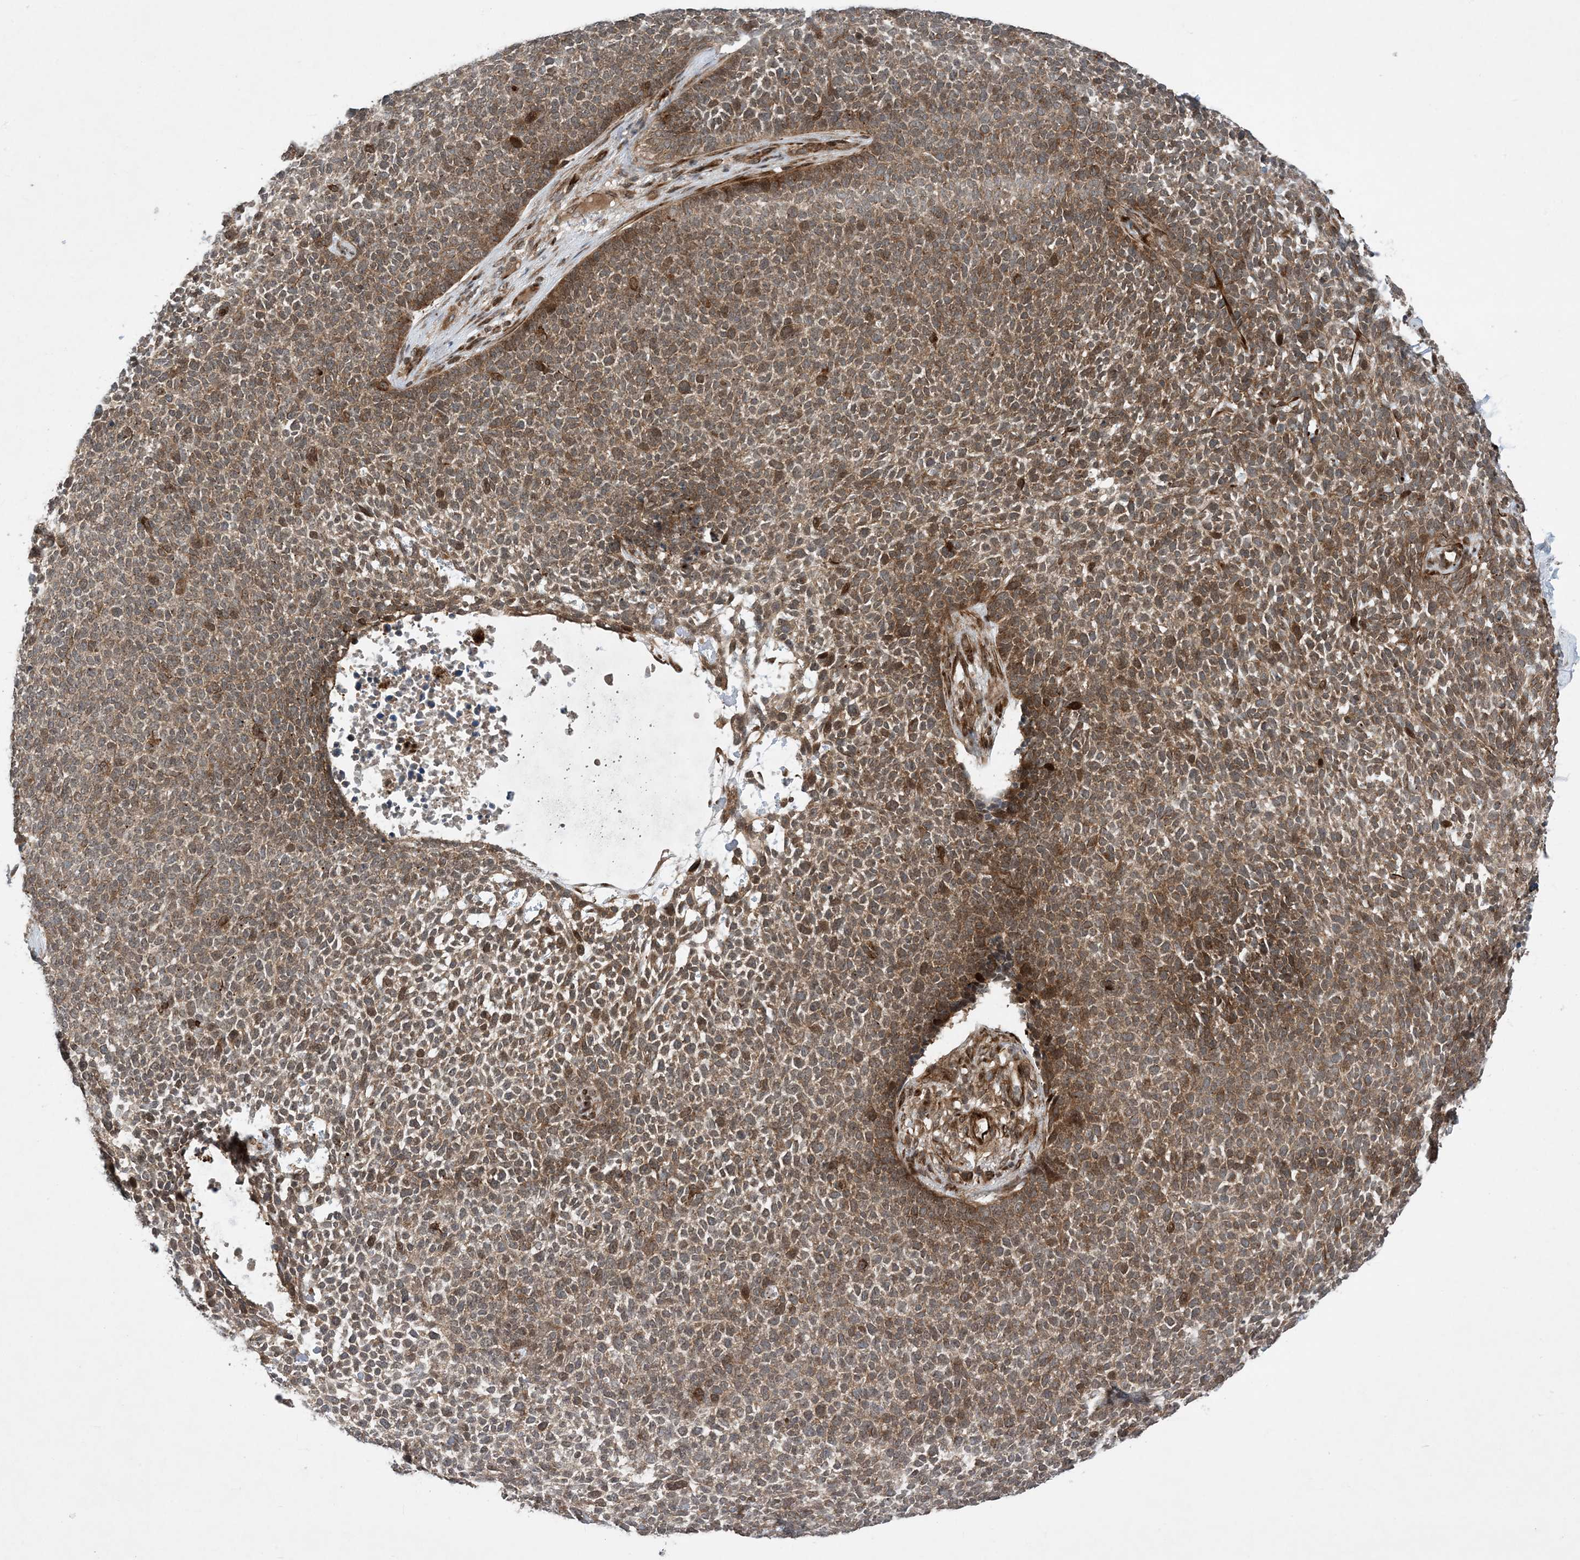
{"staining": {"intensity": "moderate", "quantity": "25%-75%", "location": "cytoplasmic/membranous,nuclear"}, "tissue": "skin cancer", "cell_type": "Tumor cells", "image_type": "cancer", "snomed": [{"axis": "morphology", "description": "Basal cell carcinoma"}, {"axis": "topography", "description": "Skin"}], "caption": "A medium amount of moderate cytoplasmic/membranous and nuclear expression is seen in approximately 25%-75% of tumor cells in skin cancer (basal cell carcinoma) tissue.", "gene": "HEMK1", "patient": {"sex": "female", "age": 84}}